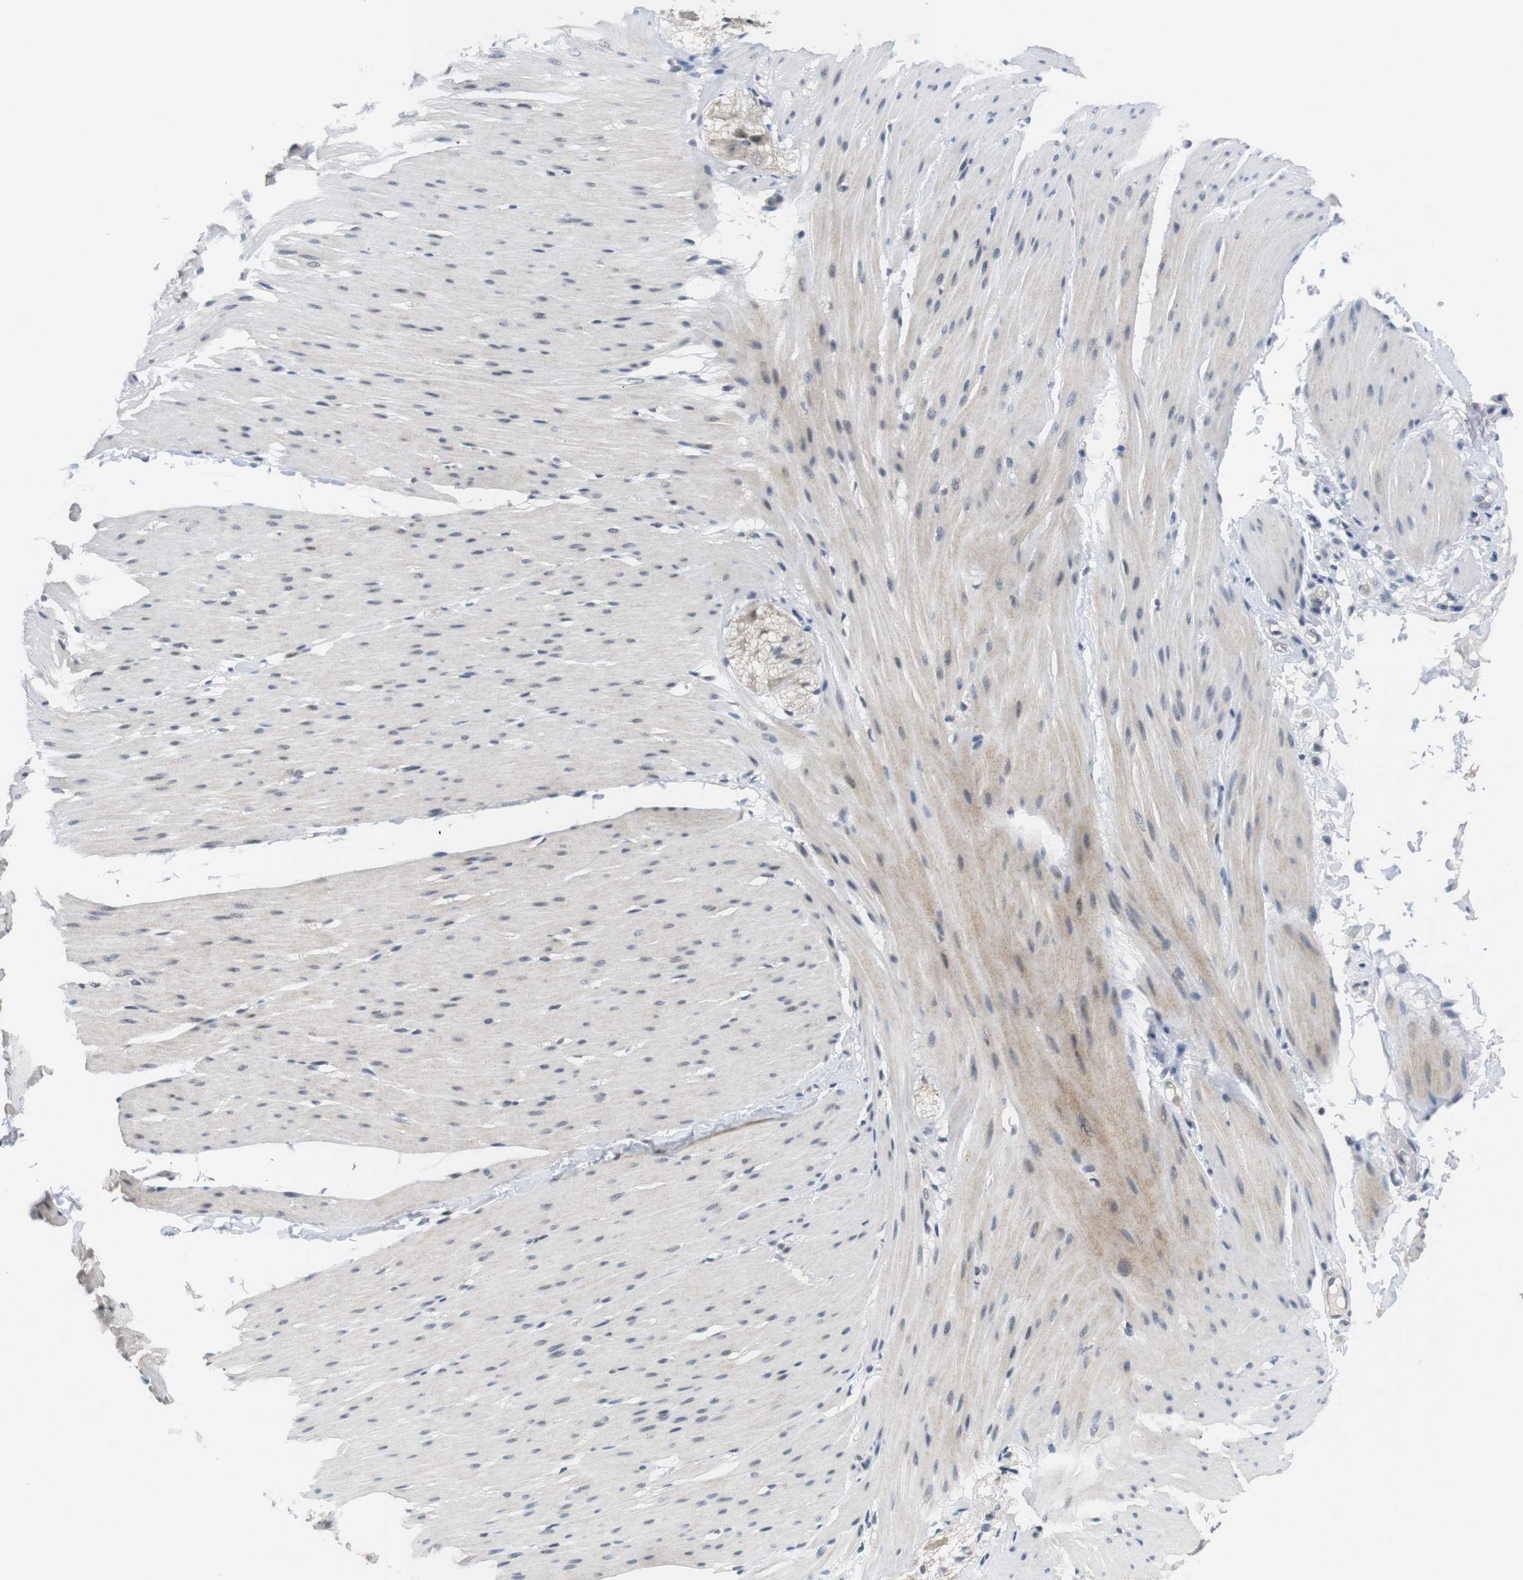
{"staining": {"intensity": "weak", "quantity": "25%-75%", "location": "cytoplasmic/membranous,nuclear"}, "tissue": "smooth muscle", "cell_type": "Smooth muscle cells", "image_type": "normal", "snomed": [{"axis": "morphology", "description": "Normal tissue, NOS"}, {"axis": "topography", "description": "Smooth muscle"}, {"axis": "topography", "description": "Colon"}], "caption": "DAB immunohistochemical staining of unremarkable smooth muscle demonstrates weak cytoplasmic/membranous,nuclear protein expression in about 25%-75% of smooth muscle cells.", "gene": "NECTIN1", "patient": {"sex": "male", "age": 67}}